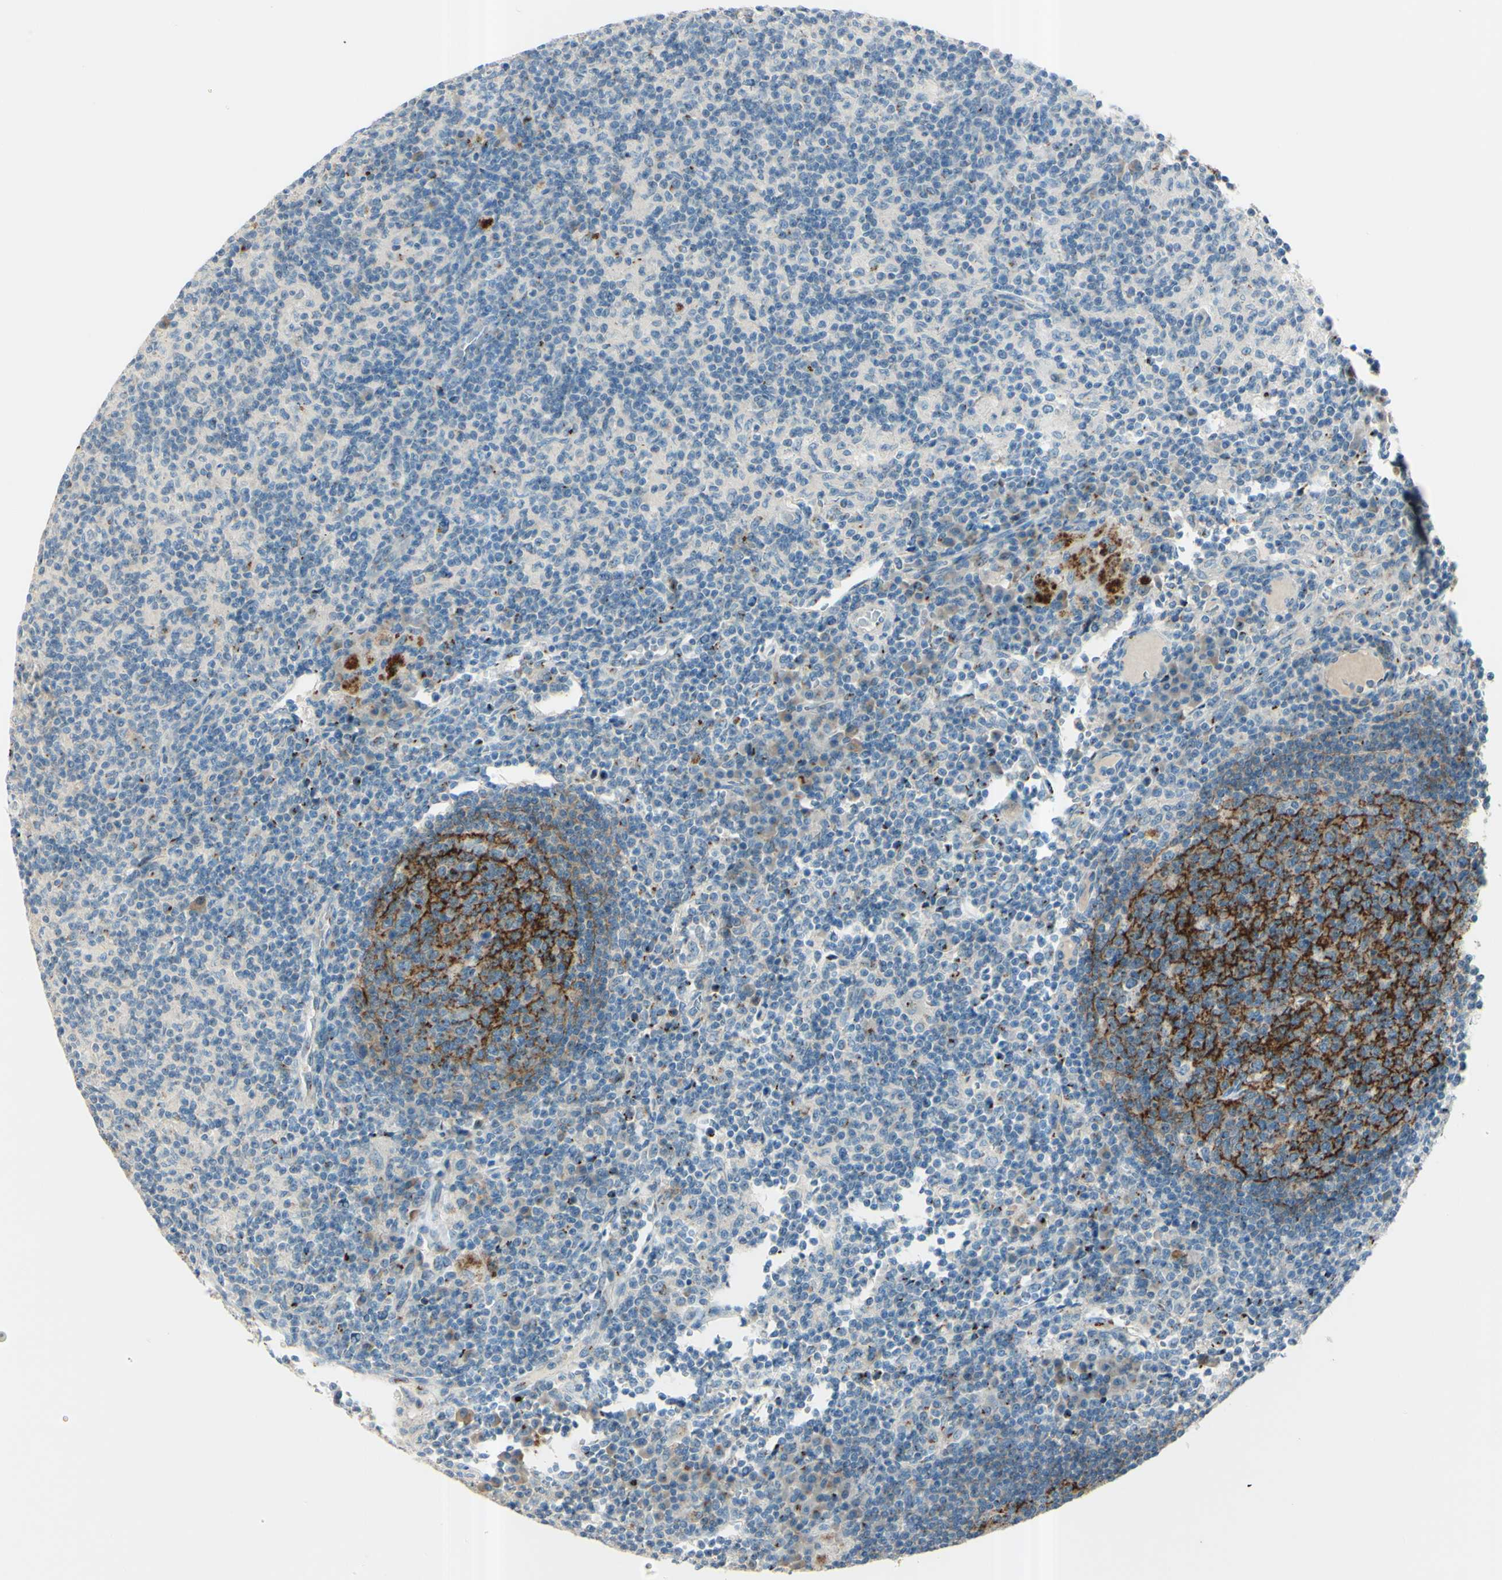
{"staining": {"intensity": "strong", "quantity": ">75%", "location": "cytoplasmic/membranous"}, "tissue": "lymph node", "cell_type": "Germinal center cells", "image_type": "normal", "snomed": [{"axis": "morphology", "description": "Normal tissue, NOS"}, {"axis": "morphology", "description": "Inflammation, NOS"}, {"axis": "topography", "description": "Lymph node"}], "caption": "Strong cytoplasmic/membranous staining for a protein is seen in about >75% of germinal center cells of normal lymph node using IHC.", "gene": "B4GALT1", "patient": {"sex": "male", "age": 55}}